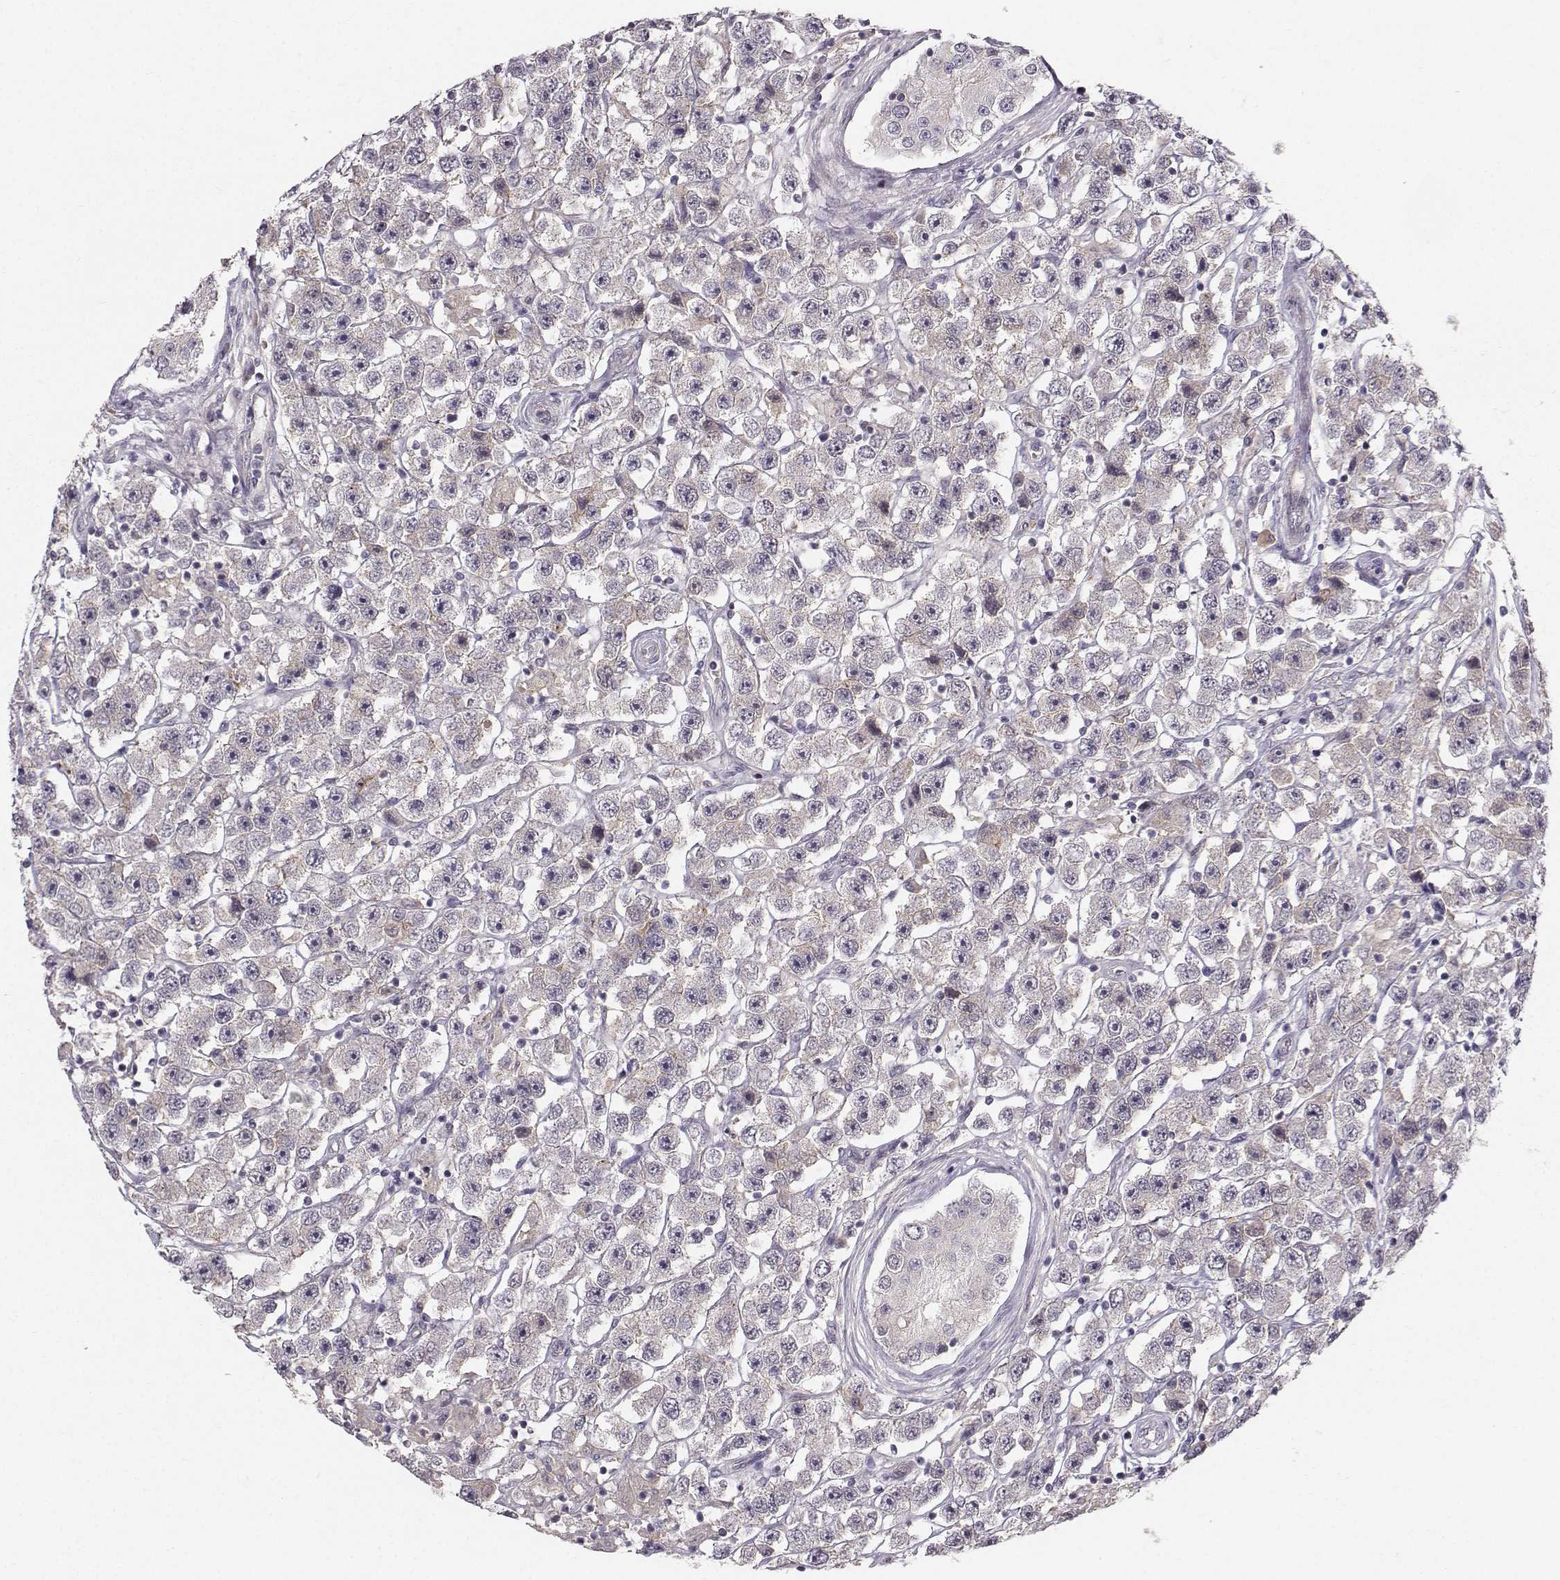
{"staining": {"intensity": "negative", "quantity": "none", "location": "none"}, "tissue": "testis cancer", "cell_type": "Tumor cells", "image_type": "cancer", "snomed": [{"axis": "morphology", "description": "Seminoma, NOS"}, {"axis": "topography", "description": "Testis"}], "caption": "Testis seminoma stained for a protein using IHC demonstrates no staining tumor cells.", "gene": "OPRD1", "patient": {"sex": "male", "age": 45}}